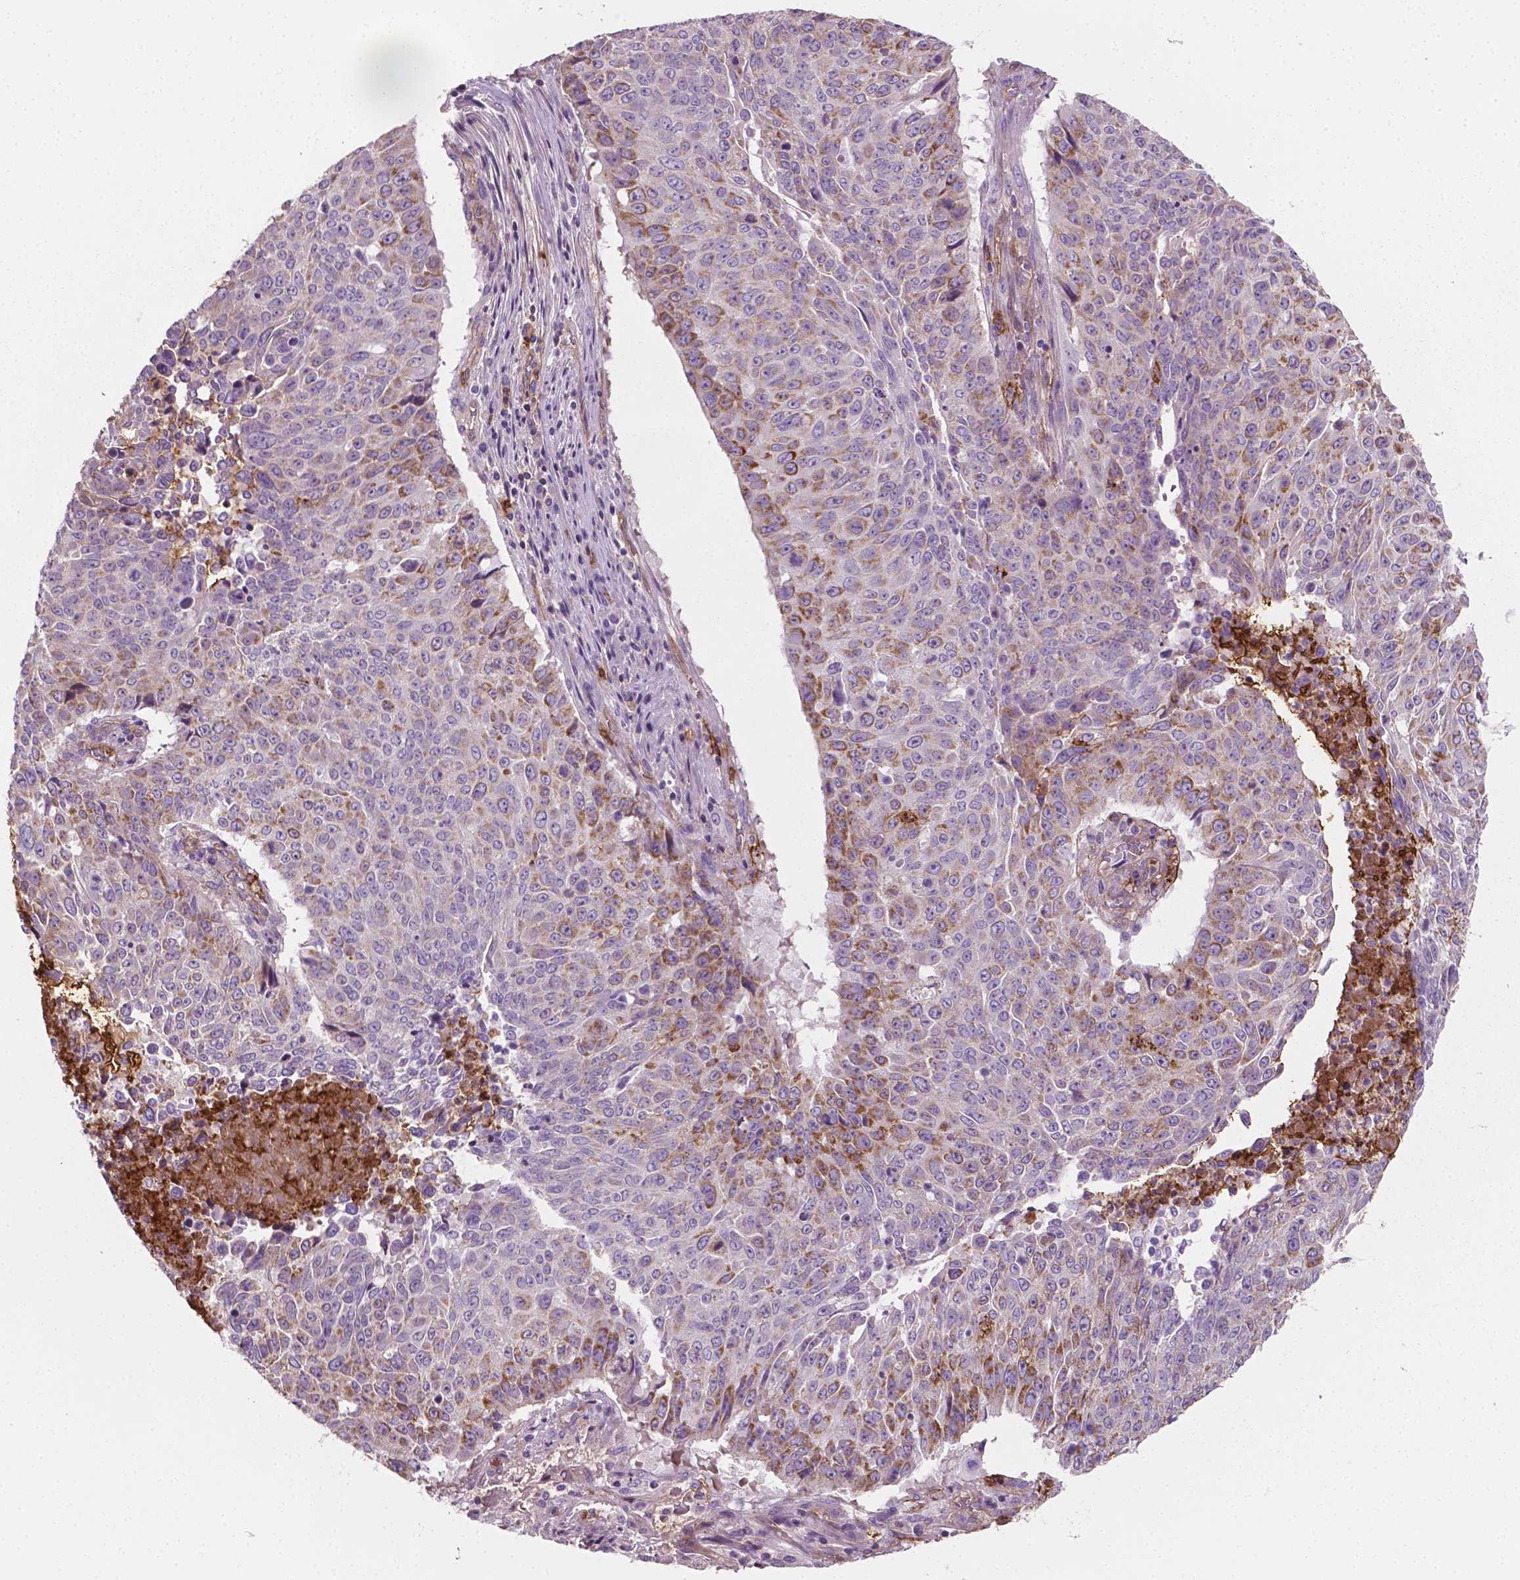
{"staining": {"intensity": "moderate", "quantity": "<25%", "location": "cytoplasmic/membranous"}, "tissue": "lung cancer", "cell_type": "Tumor cells", "image_type": "cancer", "snomed": [{"axis": "morphology", "description": "Normal tissue, NOS"}, {"axis": "morphology", "description": "Squamous cell carcinoma, NOS"}, {"axis": "topography", "description": "Bronchus"}, {"axis": "topography", "description": "Lung"}], "caption": "IHC image of neoplastic tissue: lung squamous cell carcinoma stained using immunohistochemistry (IHC) shows low levels of moderate protein expression localized specifically in the cytoplasmic/membranous of tumor cells, appearing as a cytoplasmic/membranous brown color.", "gene": "PTX3", "patient": {"sex": "male", "age": 64}}